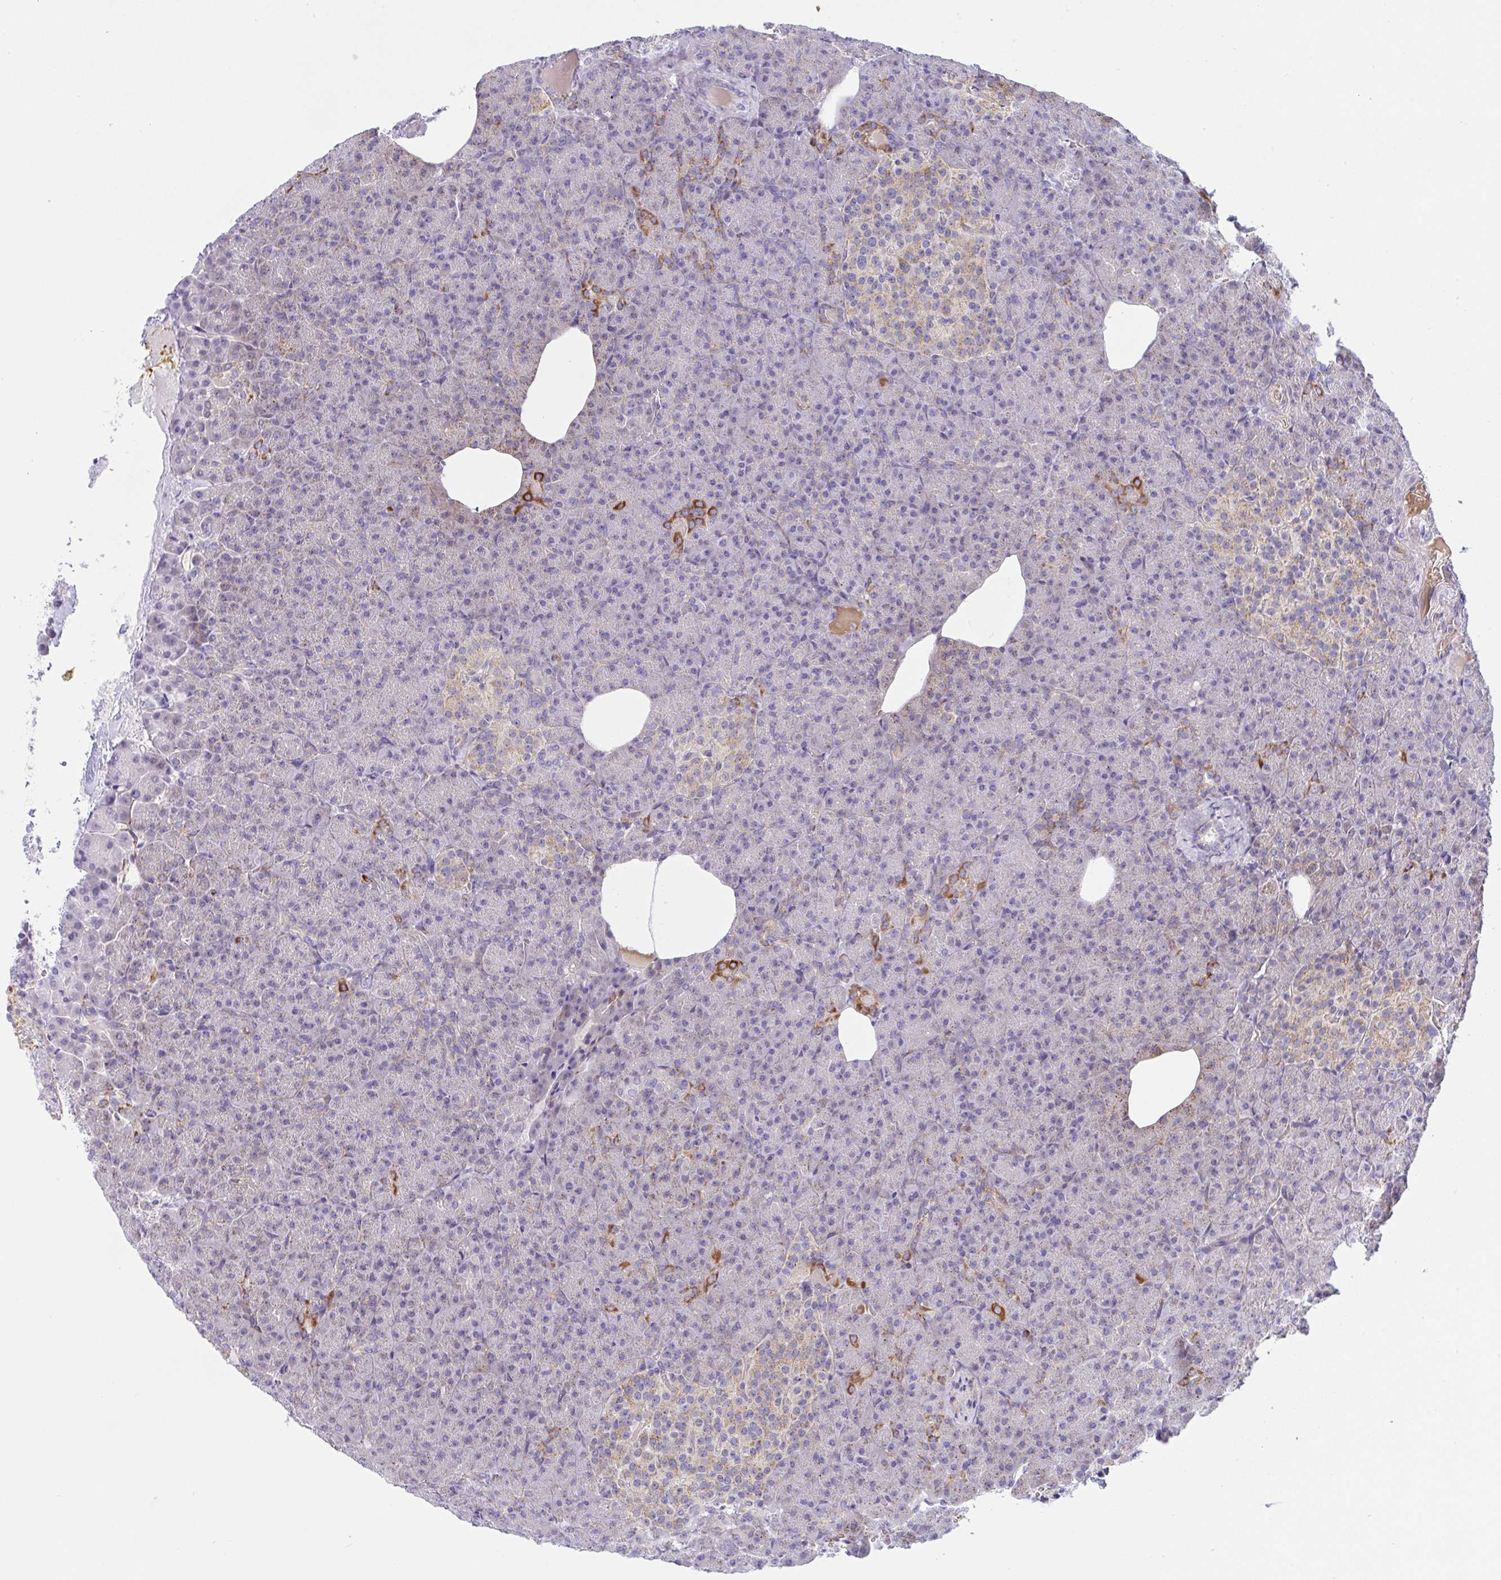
{"staining": {"intensity": "moderate", "quantity": "<25%", "location": "cytoplasmic/membranous"}, "tissue": "pancreas", "cell_type": "Exocrine glandular cells", "image_type": "normal", "snomed": [{"axis": "morphology", "description": "Normal tissue, NOS"}, {"axis": "topography", "description": "Pancreas"}], "caption": "Pancreas was stained to show a protein in brown. There is low levels of moderate cytoplasmic/membranous expression in approximately <25% of exocrine glandular cells. (DAB IHC, brown staining for protein, blue staining for nuclei).", "gene": "NTN1", "patient": {"sex": "female", "age": 74}}